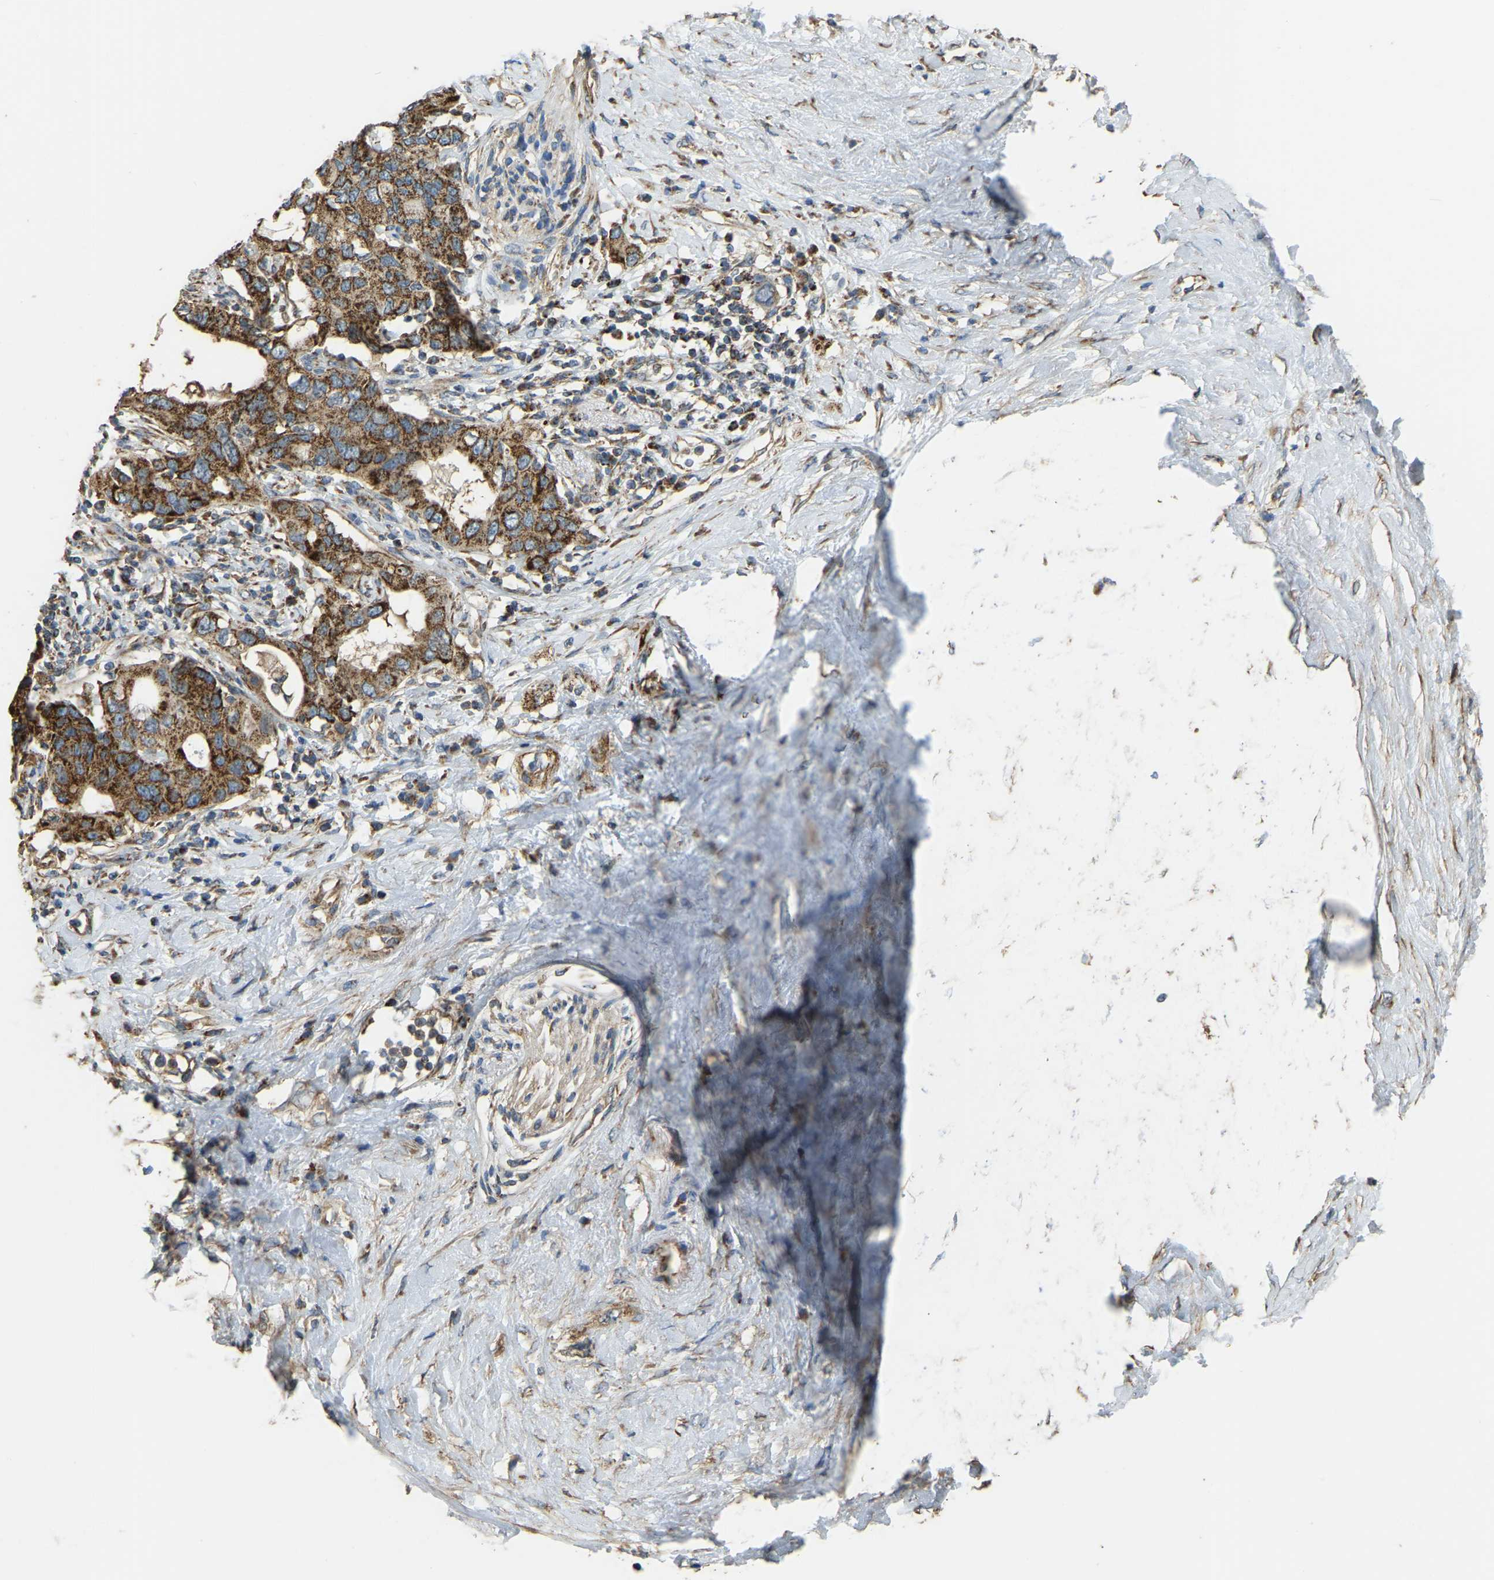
{"staining": {"intensity": "strong", "quantity": ">75%", "location": "cytoplasmic/membranous"}, "tissue": "pancreatic cancer", "cell_type": "Tumor cells", "image_type": "cancer", "snomed": [{"axis": "morphology", "description": "Adenocarcinoma, NOS"}, {"axis": "topography", "description": "Pancreas"}], "caption": "Human pancreatic adenocarcinoma stained with a protein marker exhibits strong staining in tumor cells.", "gene": "PSMD7", "patient": {"sex": "female", "age": 56}}